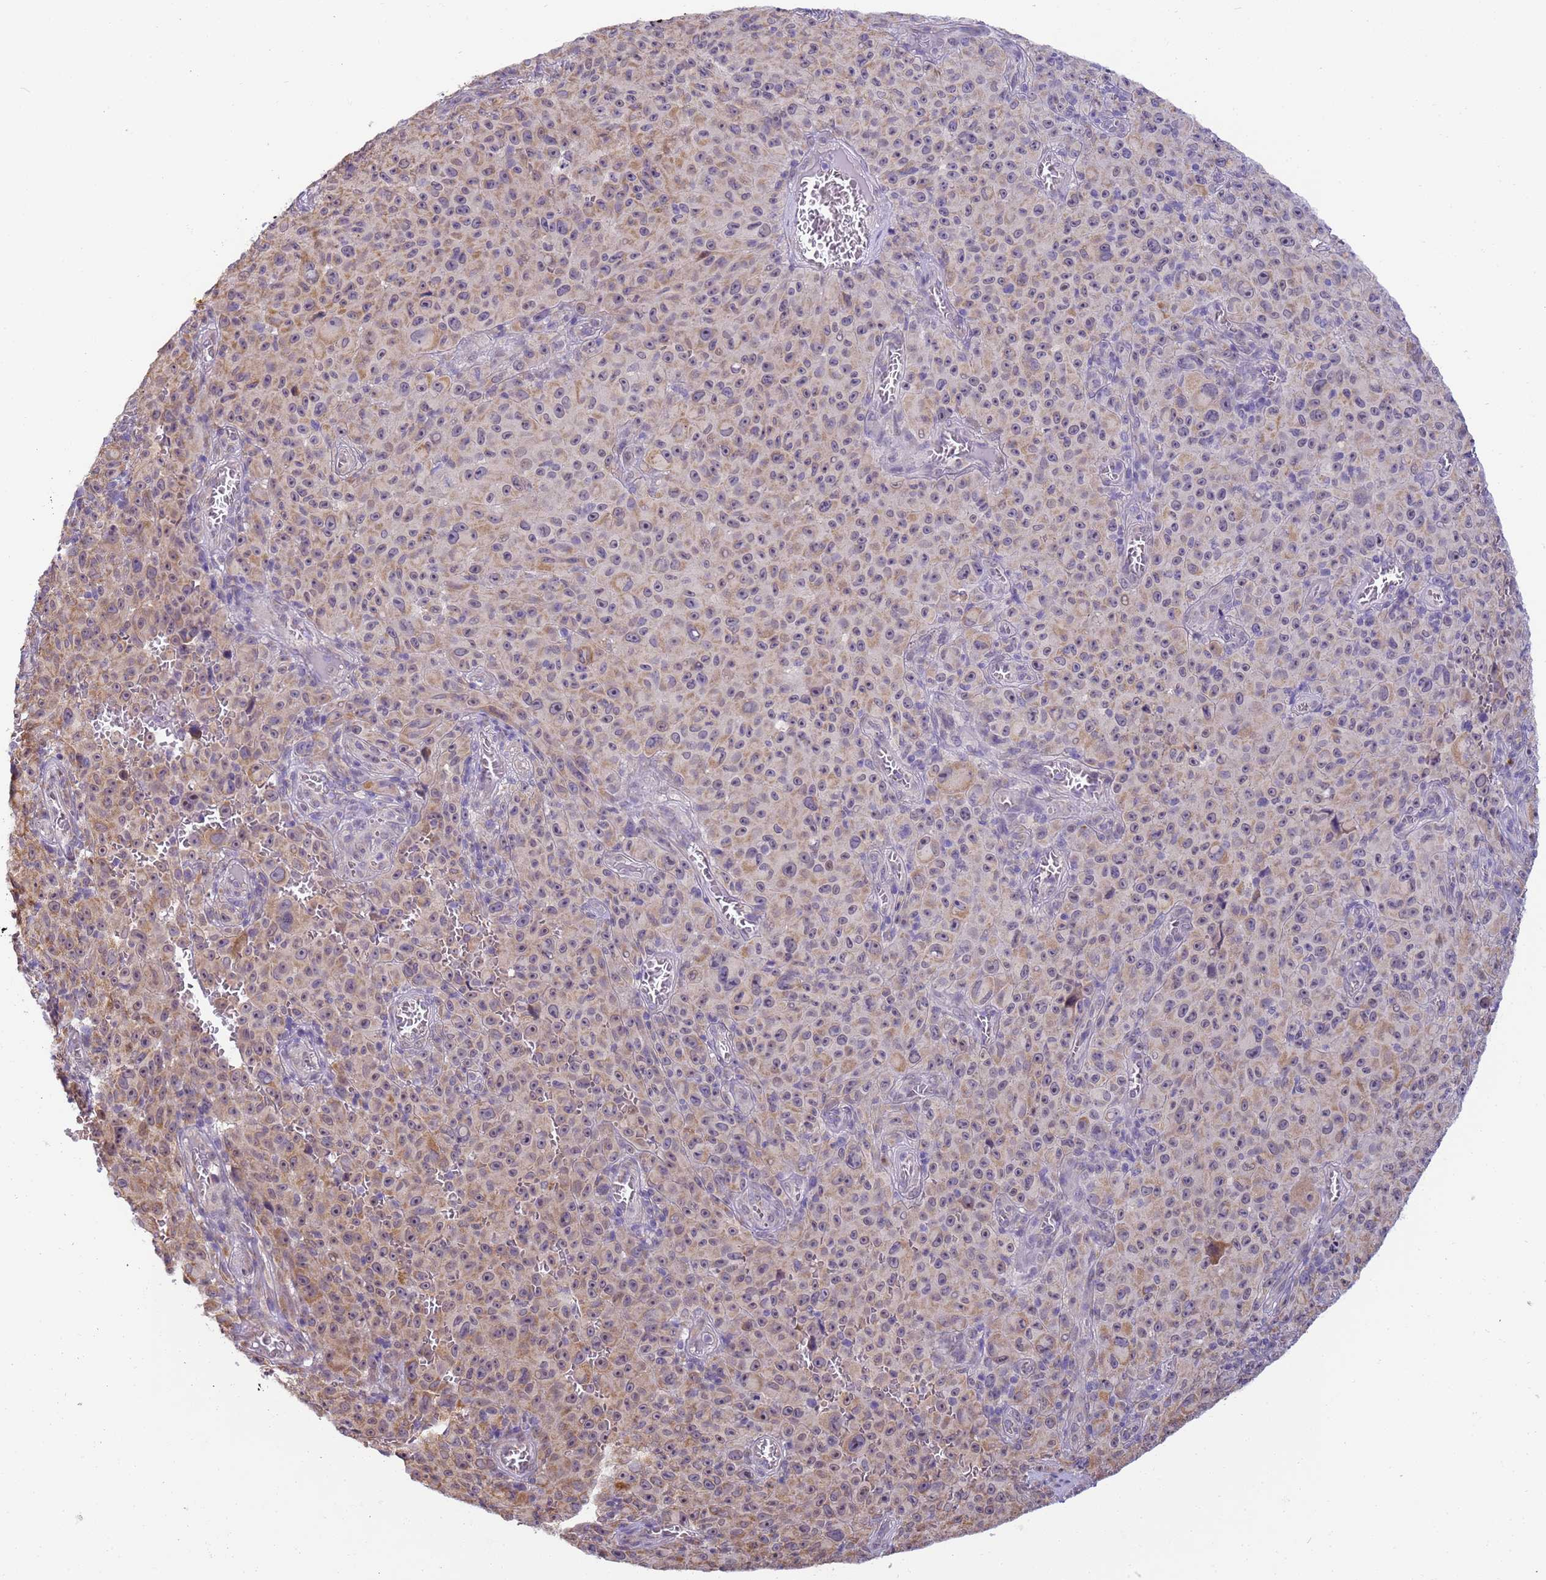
{"staining": {"intensity": "weak", "quantity": "25%-75%", "location": "cytoplasmic/membranous,nuclear"}, "tissue": "melanoma", "cell_type": "Tumor cells", "image_type": "cancer", "snomed": [{"axis": "morphology", "description": "Malignant melanoma, NOS"}, {"axis": "topography", "description": "Skin"}], "caption": "Weak cytoplasmic/membranous and nuclear protein staining is appreciated in about 25%-75% of tumor cells in malignant melanoma. Nuclei are stained in blue.", "gene": "RAPGEF3", "patient": {"sex": "female", "age": 82}}